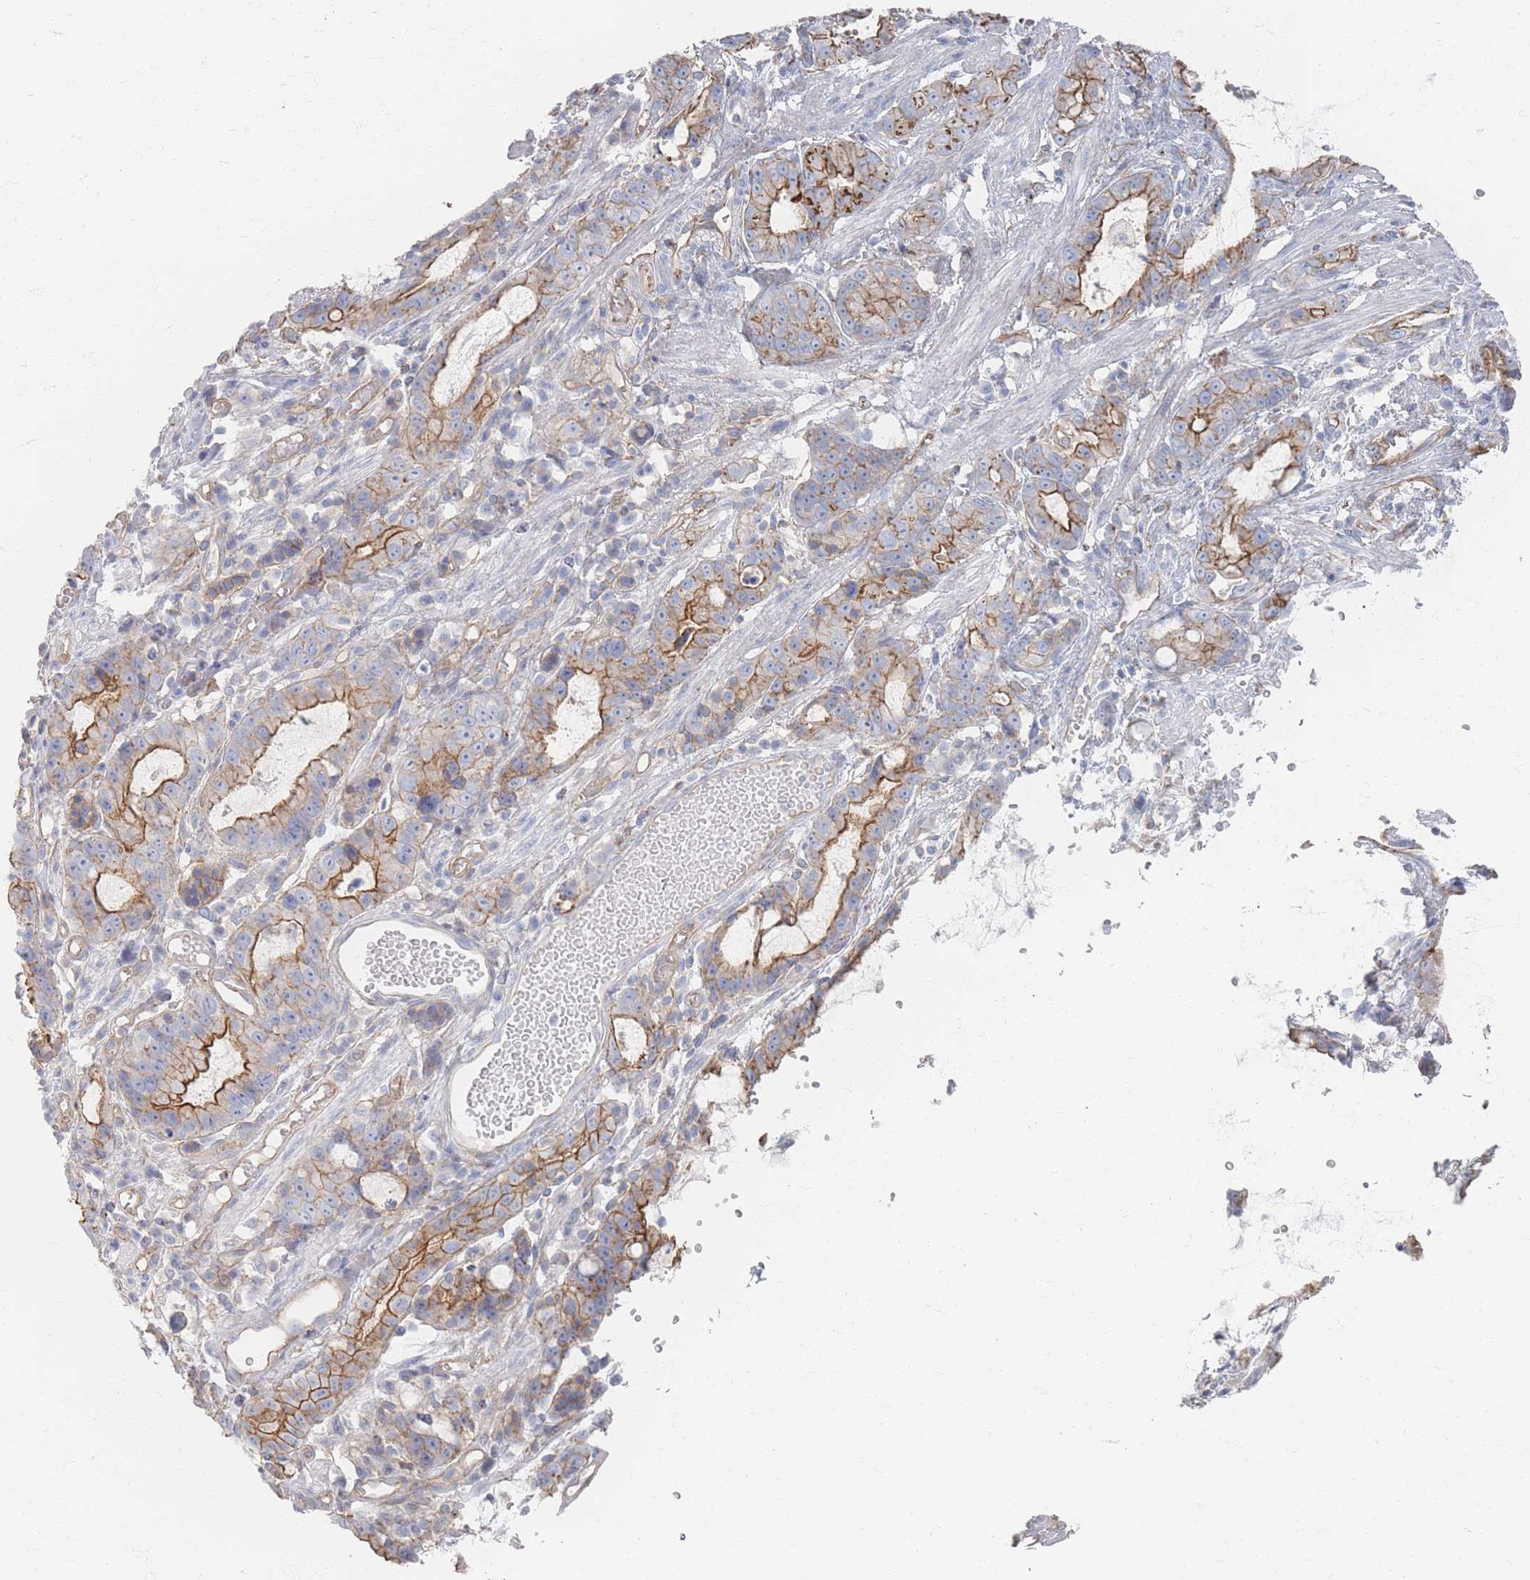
{"staining": {"intensity": "moderate", "quantity": ">75%", "location": "cytoplasmic/membranous"}, "tissue": "stomach cancer", "cell_type": "Tumor cells", "image_type": "cancer", "snomed": [{"axis": "morphology", "description": "Adenocarcinoma, NOS"}, {"axis": "topography", "description": "Stomach"}], "caption": "IHC staining of stomach cancer (adenocarcinoma), which exhibits medium levels of moderate cytoplasmic/membranous positivity in about >75% of tumor cells indicating moderate cytoplasmic/membranous protein positivity. The staining was performed using DAB (3,3'-diaminobenzidine) (brown) for protein detection and nuclei were counterstained in hematoxylin (blue).", "gene": "GNB1", "patient": {"sex": "male", "age": 55}}